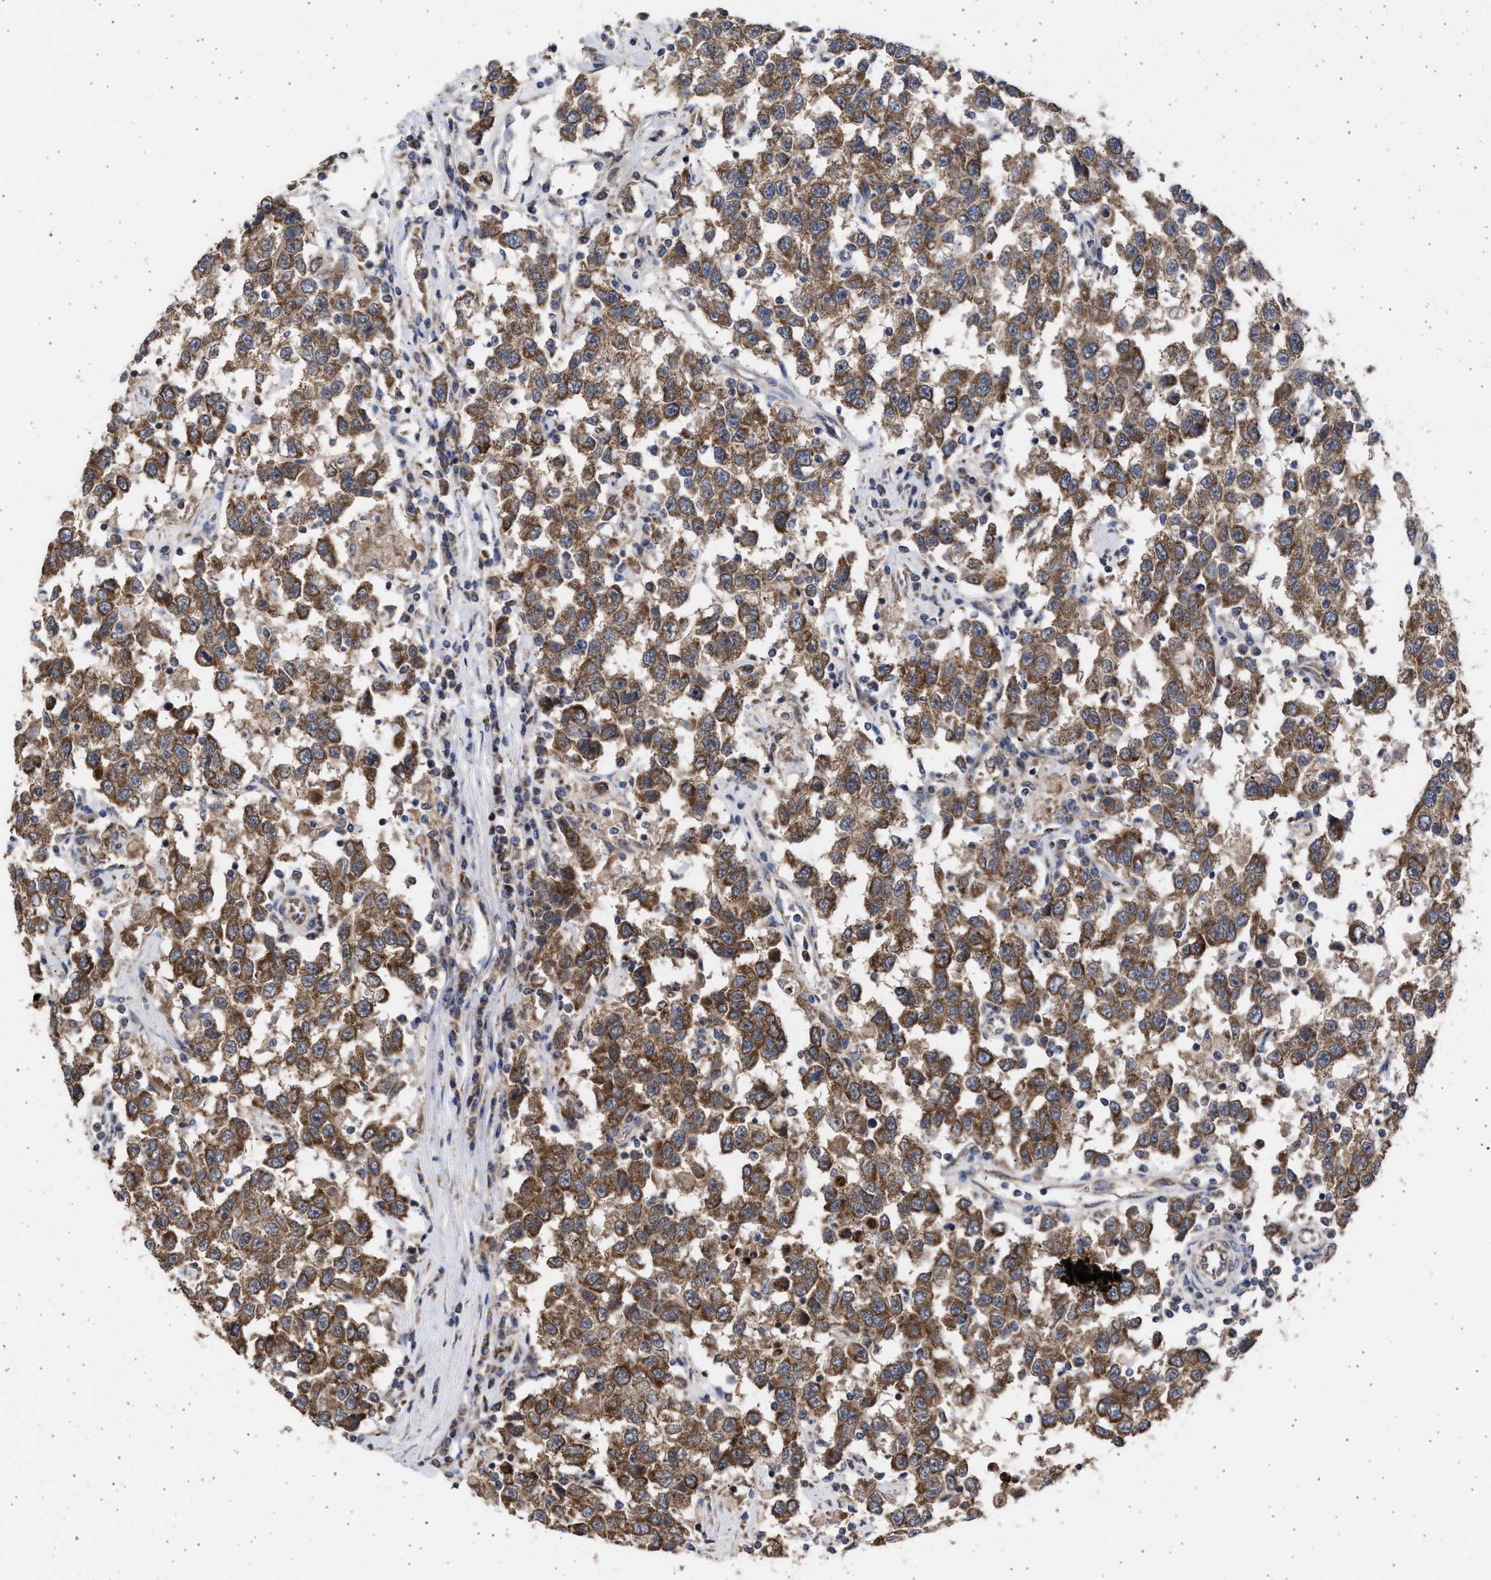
{"staining": {"intensity": "strong", "quantity": ">75%", "location": "cytoplasmic/membranous"}, "tissue": "testis cancer", "cell_type": "Tumor cells", "image_type": "cancer", "snomed": [{"axis": "morphology", "description": "Seminoma, NOS"}, {"axis": "topography", "description": "Testis"}], "caption": "Testis seminoma tissue demonstrates strong cytoplasmic/membranous expression in about >75% of tumor cells", "gene": "TTC19", "patient": {"sex": "male", "age": 41}}